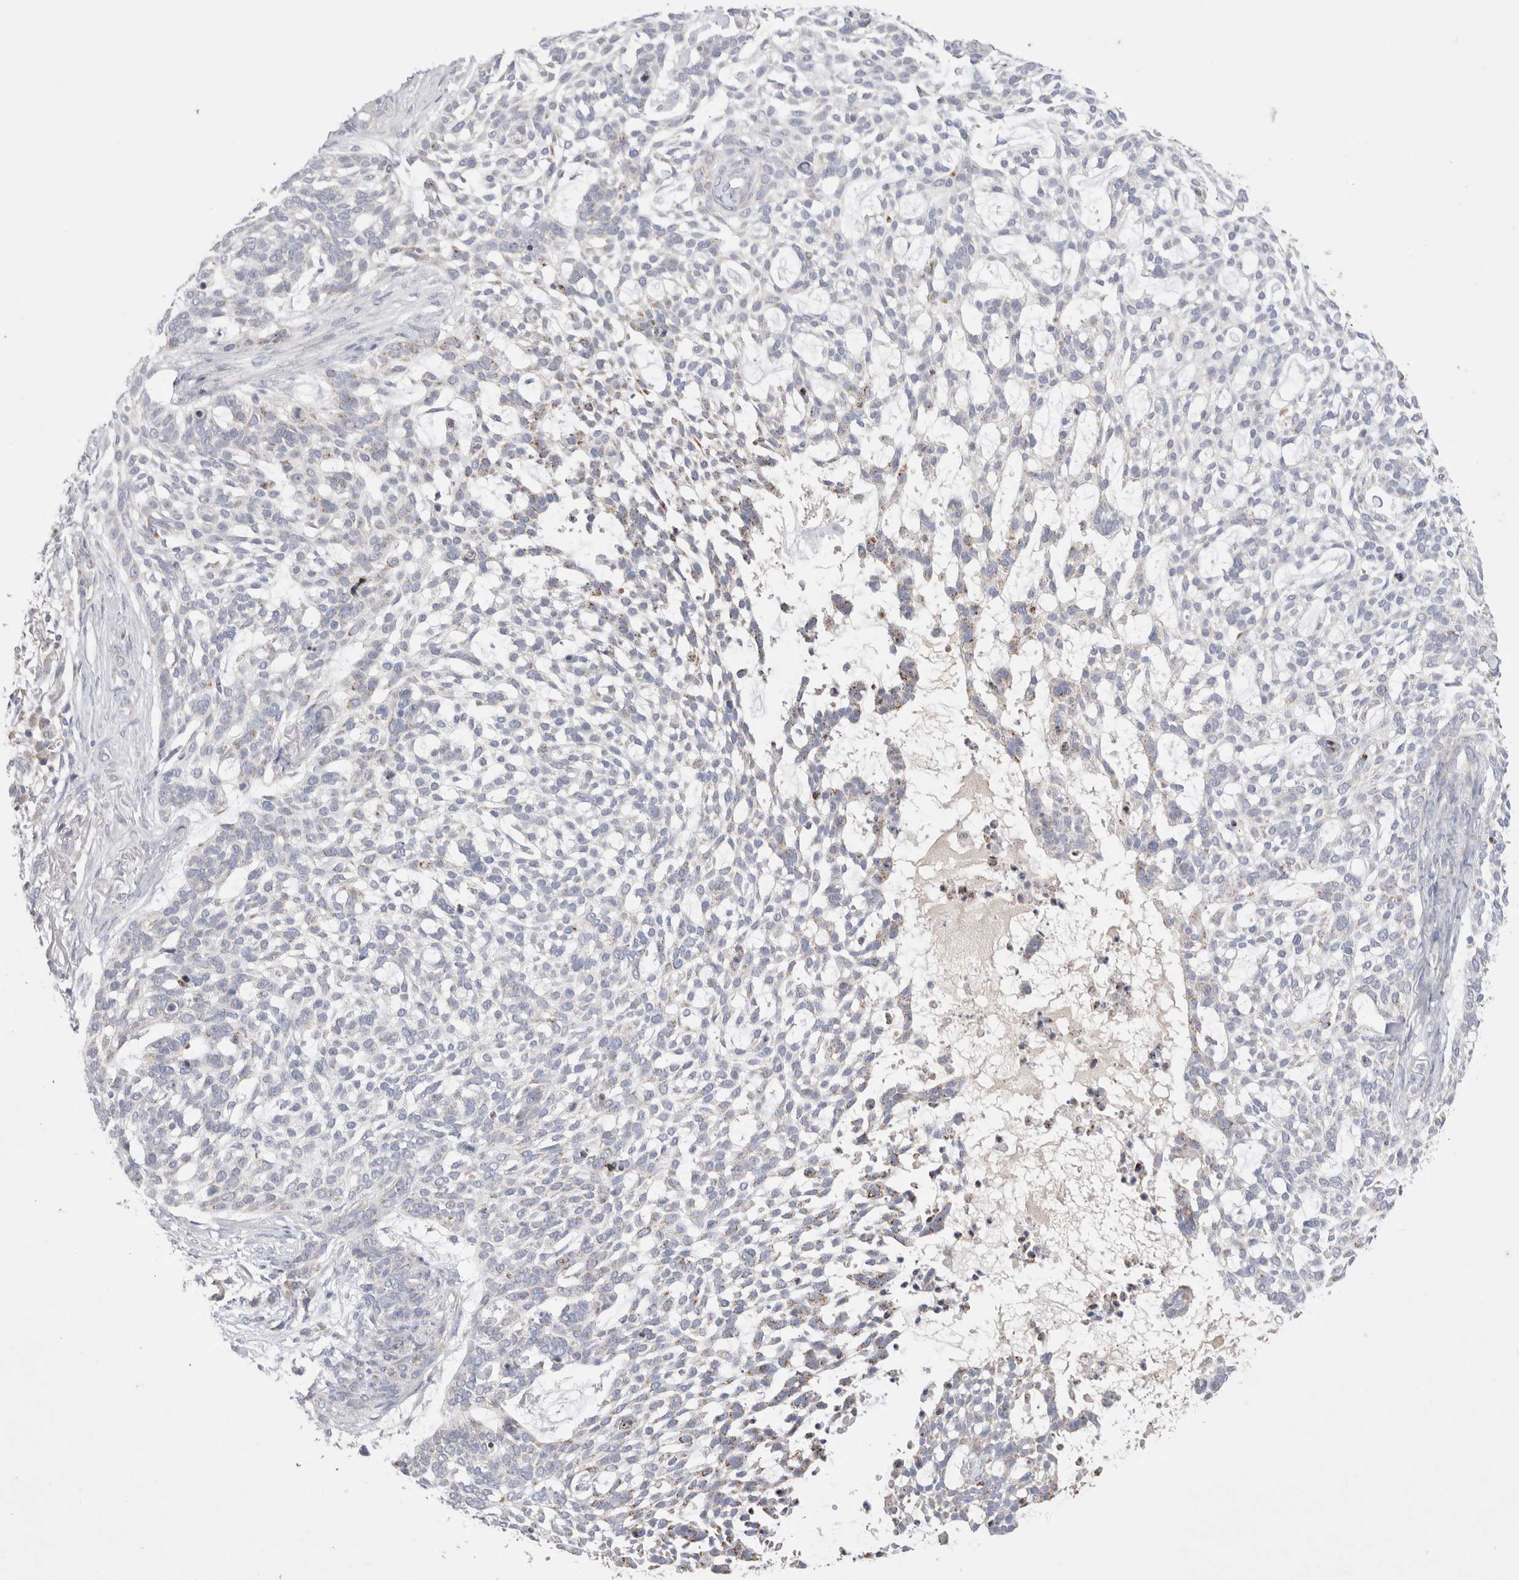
{"staining": {"intensity": "weak", "quantity": "<25%", "location": "cytoplasmic/membranous"}, "tissue": "skin cancer", "cell_type": "Tumor cells", "image_type": "cancer", "snomed": [{"axis": "morphology", "description": "Basal cell carcinoma"}, {"axis": "topography", "description": "Skin"}], "caption": "This is an IHC micrograph of skin cancer. There is no positivity in tumor cells.", "gene": "CHADL", "patient": {"sex": "female", "age": 64}}